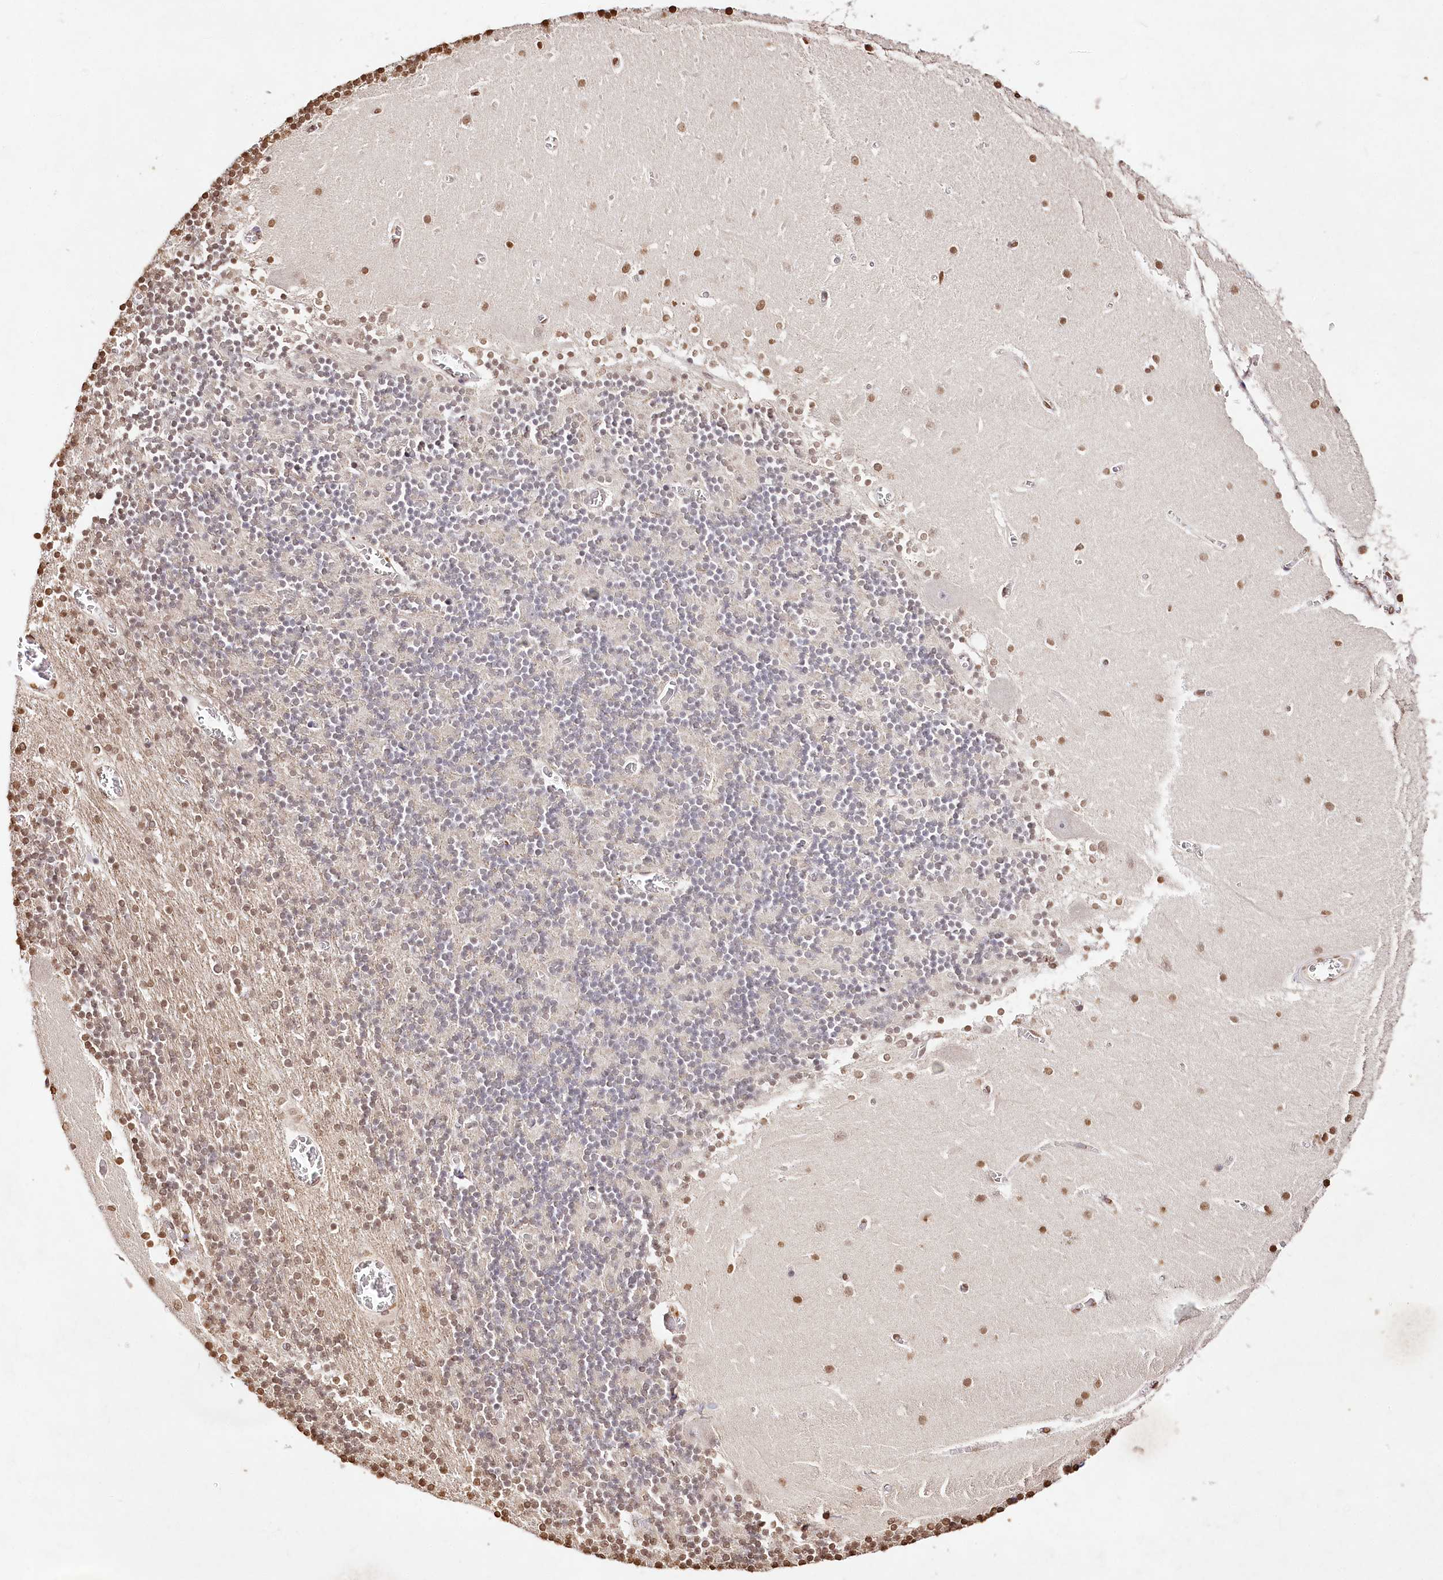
{"staining": {"intensity": "moderate", "quantity": "25%-75%", "location": "nuclear"}, "tissue": "cerebellum", "cell_type": "Cells in granular layer", "image_type": "normal", "snomed": [{"axis": "morphology", "description": "Normal tissue, NOS"}, {"axis": "topography", "description": "Cerebellum"}], "caption": "Protein expression analysis of unremarkable human cerebellum reveals moderate nuclear positivity in about 25%-75% of cells in granular layer. The staining is performed using DAB (3,3'-diaminobenzidine) brown chromogen to label protein expression. The nuclei are counter-stained blue using hematoxylin.", "gene": "DMXL1", "patient": {"sex": "female", "age": 28}}